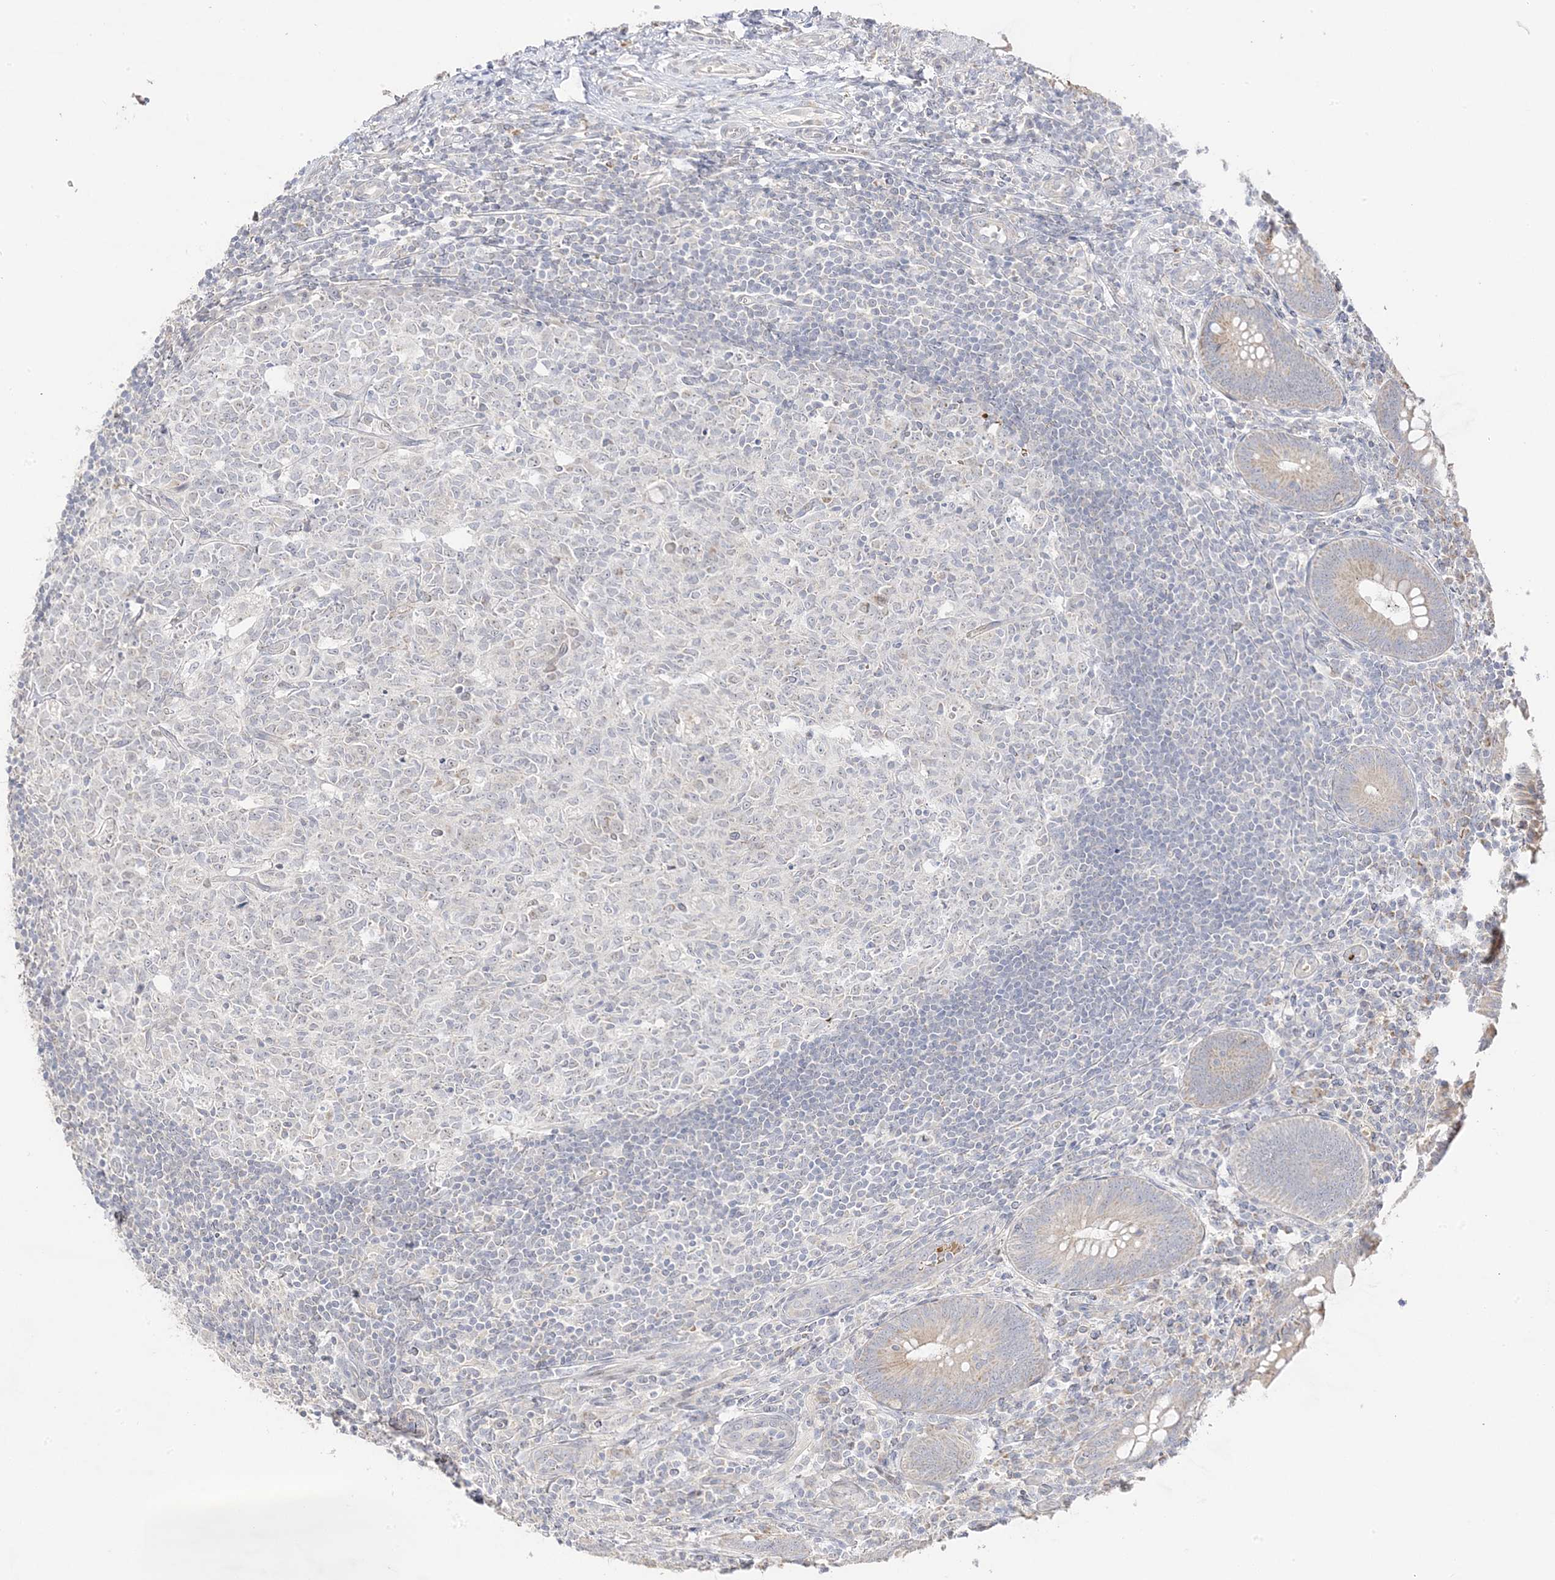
{"staining": {"intensity": "weak", "quantity": "<25%", "location": "cytoplasmic/membranous"}, "tissue": "appendix", "cell_type": "Glandular cells", "image_type": "normal", "snomed": [{"axis": "morphology", "description": "Normal tissue, NOS"}, {"axis": "topography", "description": "Appendix"}], "caption": "Photomicrograph shows no protein positivity in glandular cells of unremarkable appendix.", "gene": "TRANK1", "patient": {"sex": "male", "age": 14}}